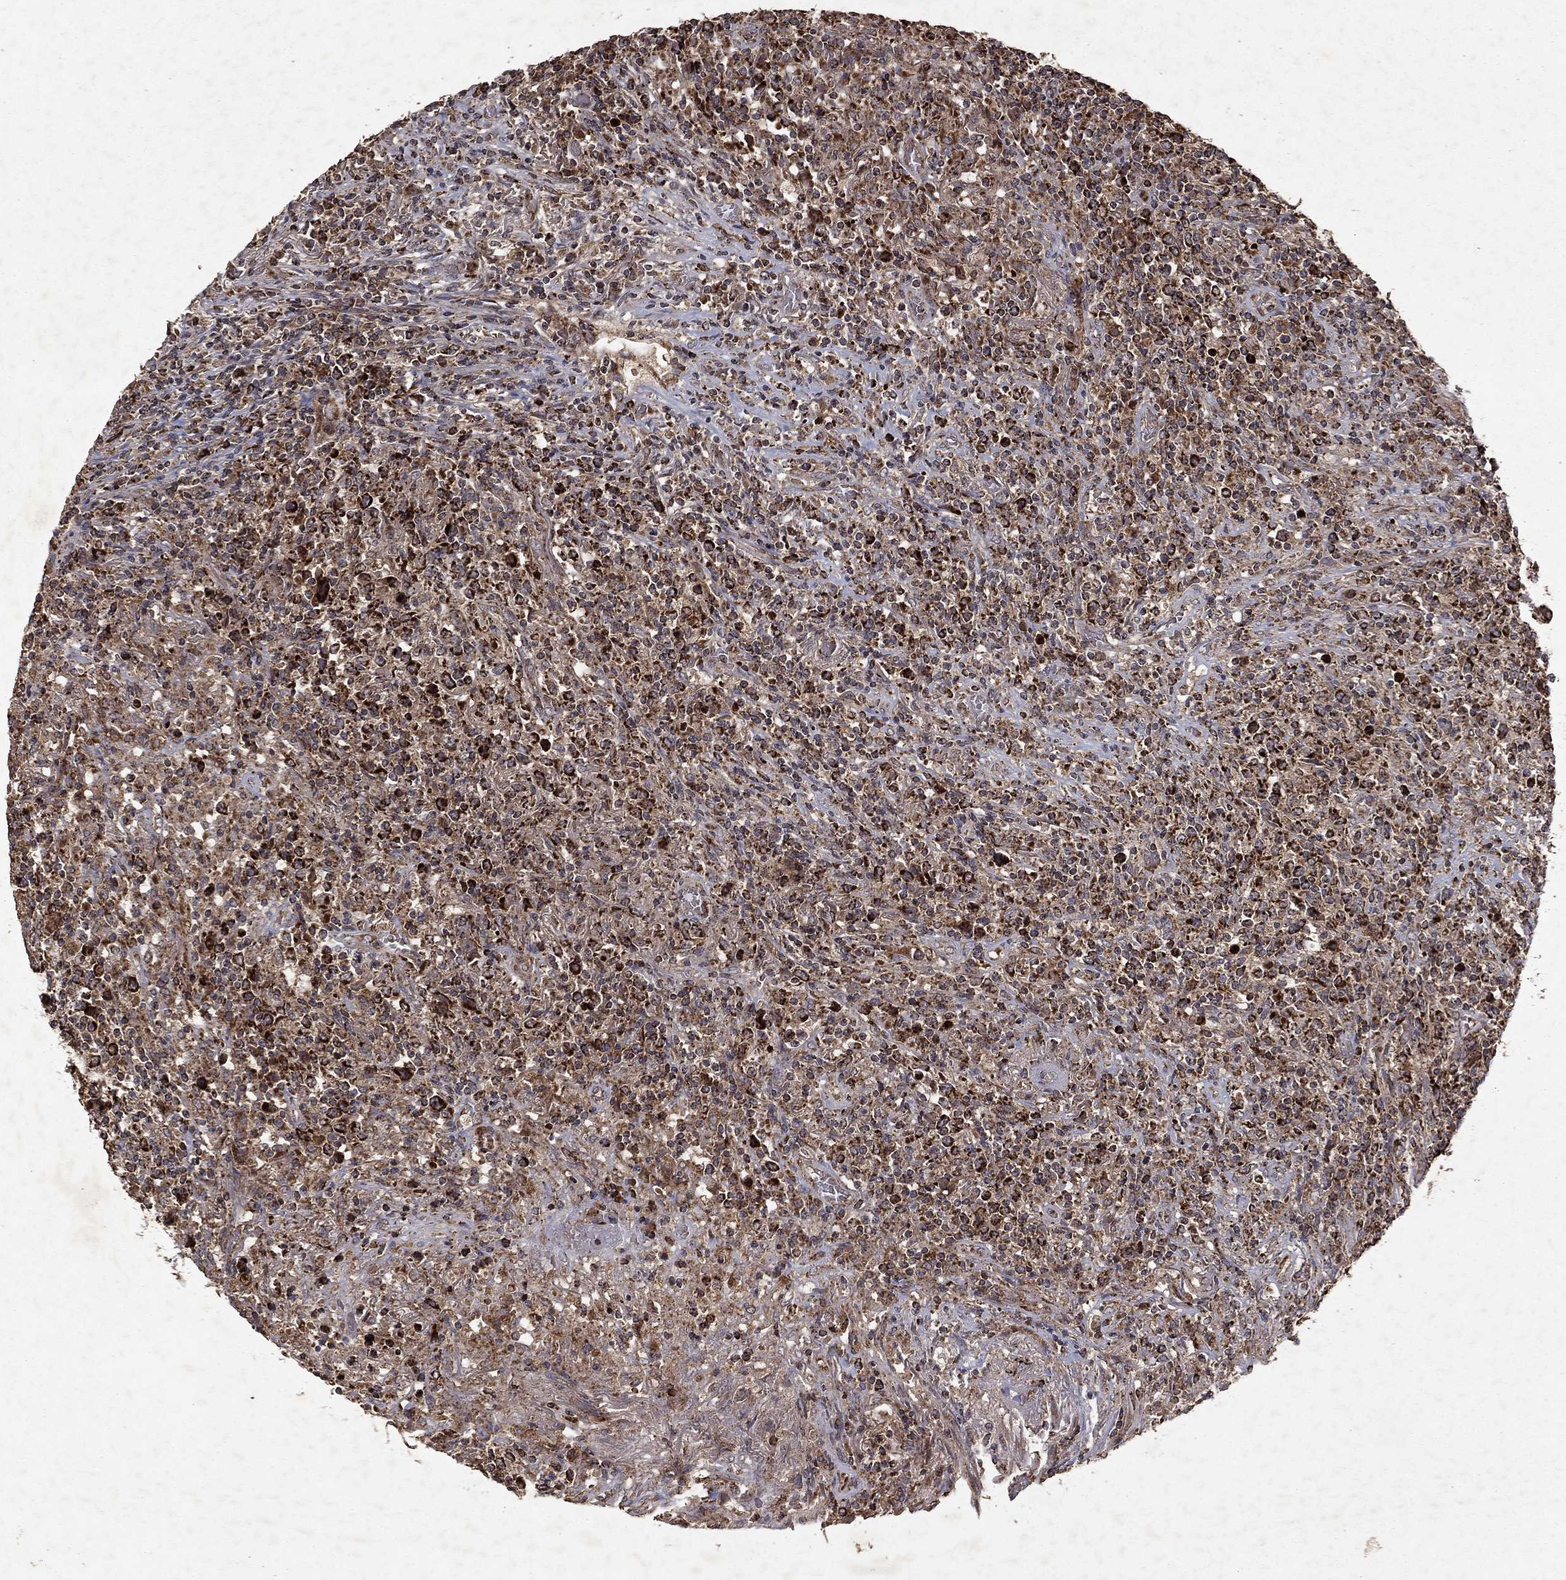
{"staining": {"intensity": "strong", "quantity": ">75%", "location": "cytoplasmic/membranous"}, "tissue": "lymphoma", "cell_type": "Tumor cells", "image_type": "cancer", "snomed": [{"axis": "morphology", "description": "Malignant lymphoma, non-Hodgkin's type, High grade"}, {"axis": "topography", "description": "Lung"}], "caption": "Immunohistochemistry (DAB) staining of malignant lymphoma, non-Hodgkin's type (high-grade) shows strong cytoplasmic/membranous protein positivity in about >75% of tumor cells.", "gene": "PYROXD2", "patient": {"sex": "male", "age": 79}}